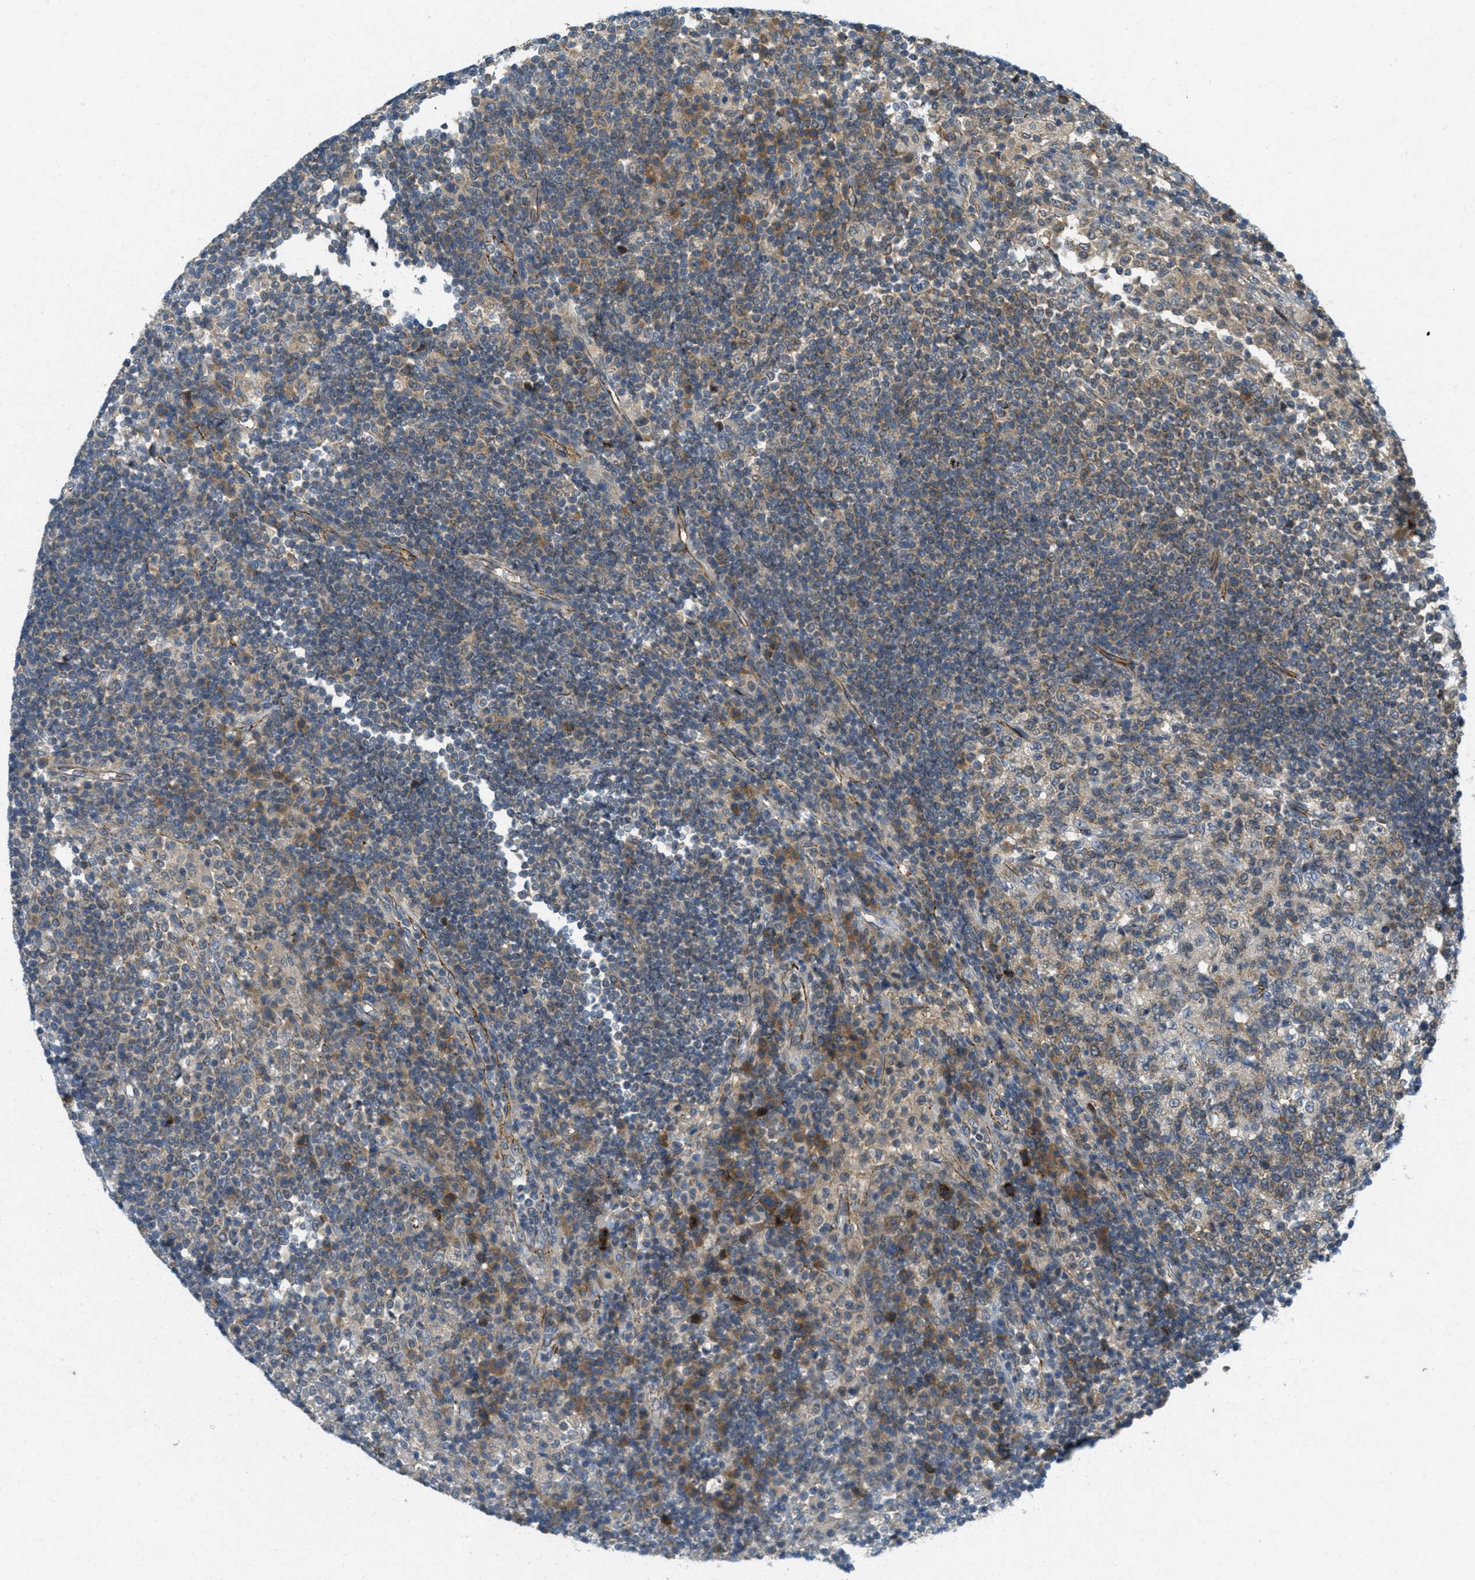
{"staining": {"intensity": "weak", "quantity": "<25%", "location": "cytoplasmic/membranous"}, "tissue": "lymph node", "cell_type": "Germinal center cells", "image_type": "normal", "snomed": [{"axis": "morphology", "description": "Normal tissue, NOS"}, {"axis": "topography", "description": "Lymph node"}], "caption": "The immunohistochemistry (IHC) image has no significant positivity in germinal center cells of lymph node.", "gene": "JCAD", "patient": {"sex": "female", "age": 53}}